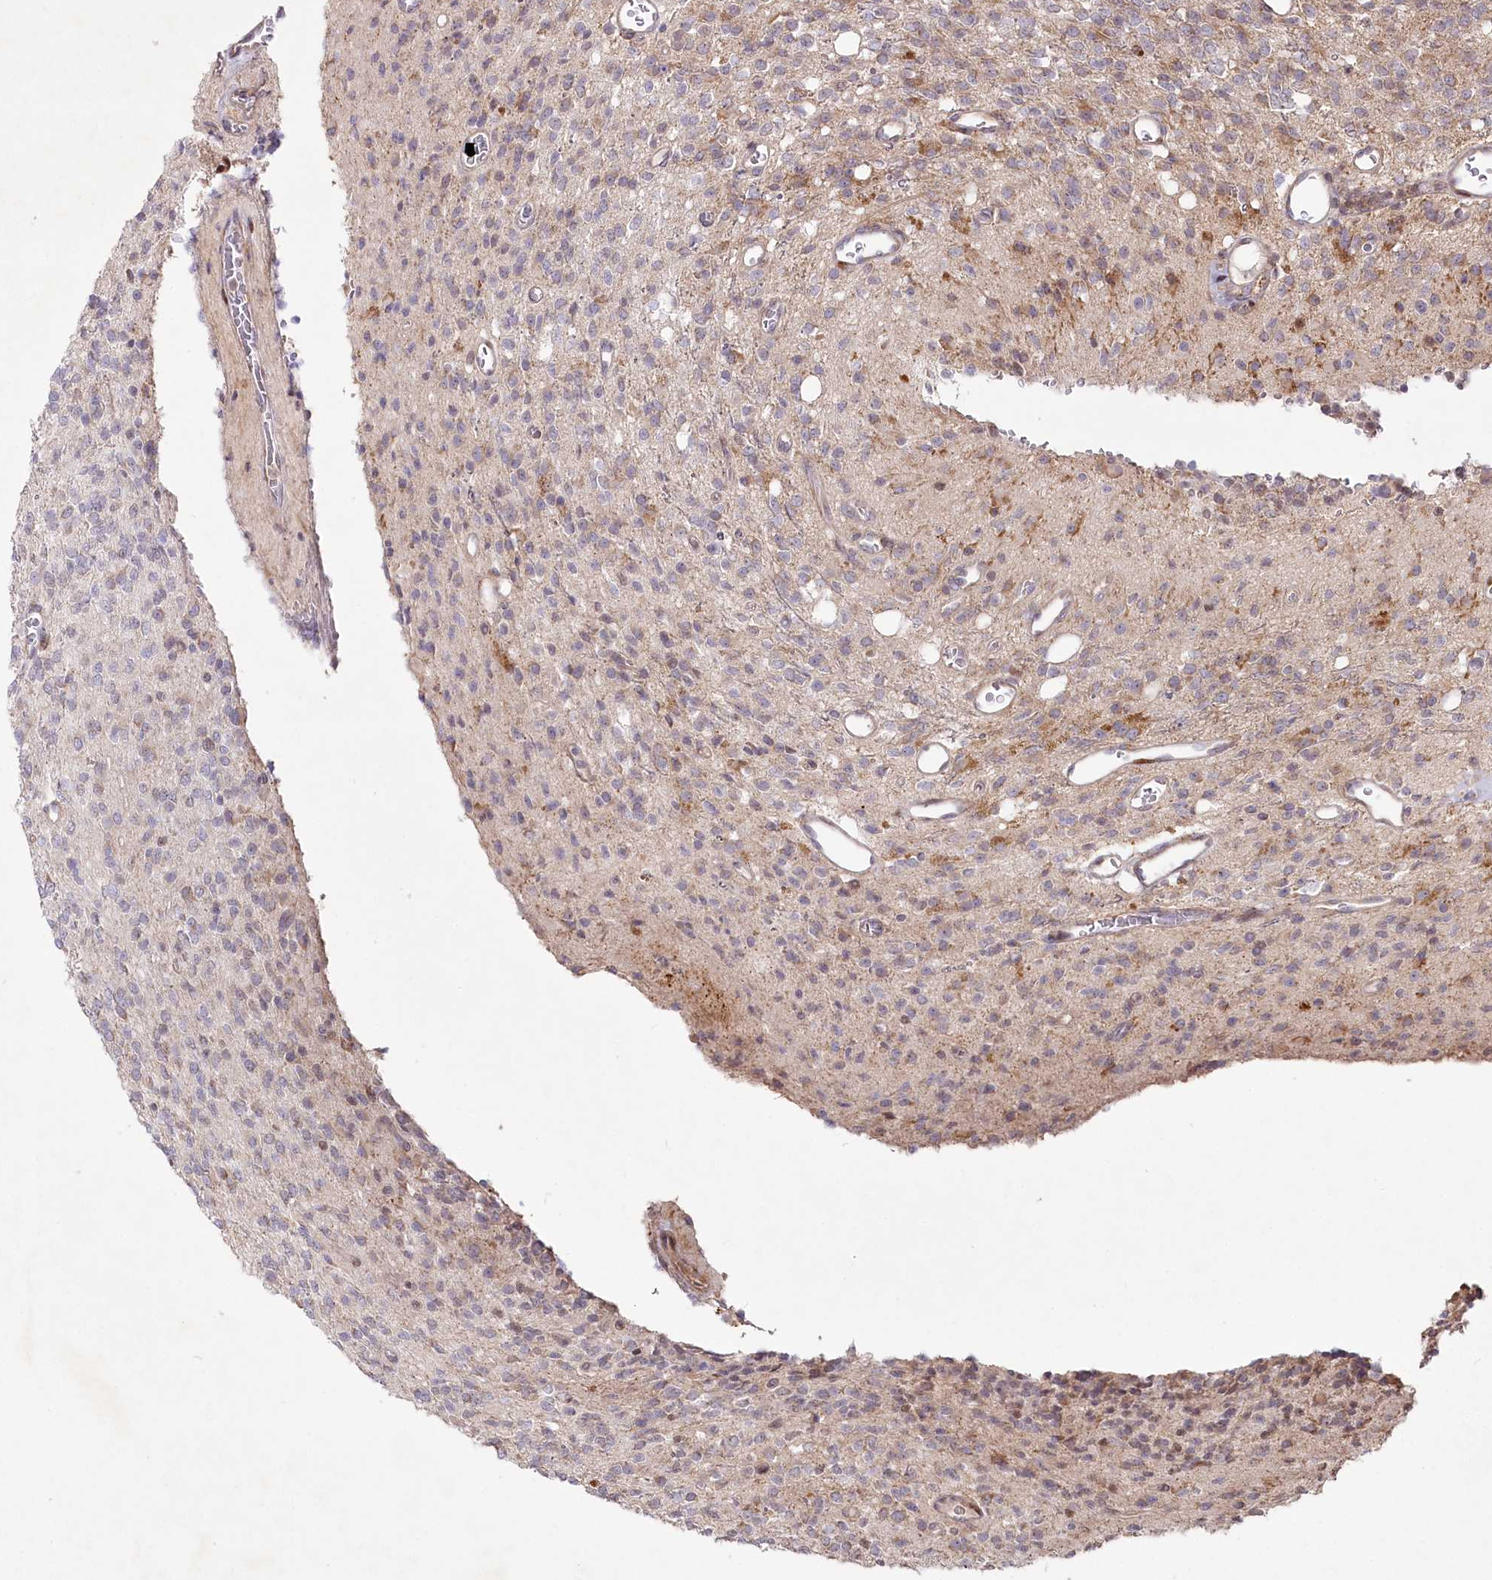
{"staining": {"intensity": "negative", "quantity": "none", "location": "none"}, "tissue": "glioma", "cell_type": "Tumor cells", "image_type": "cancer", "snomed": [{"axis": "morphology", "description": "Glioma, malignant, High grade"}, {"axis": "topography", "description": "Brain"}], "caption": "Glioma stained for a protein using IHC exhibits no expression tumor cells.", "gene": "PSTK", "patient": {"sex": "male", "age": 34}}